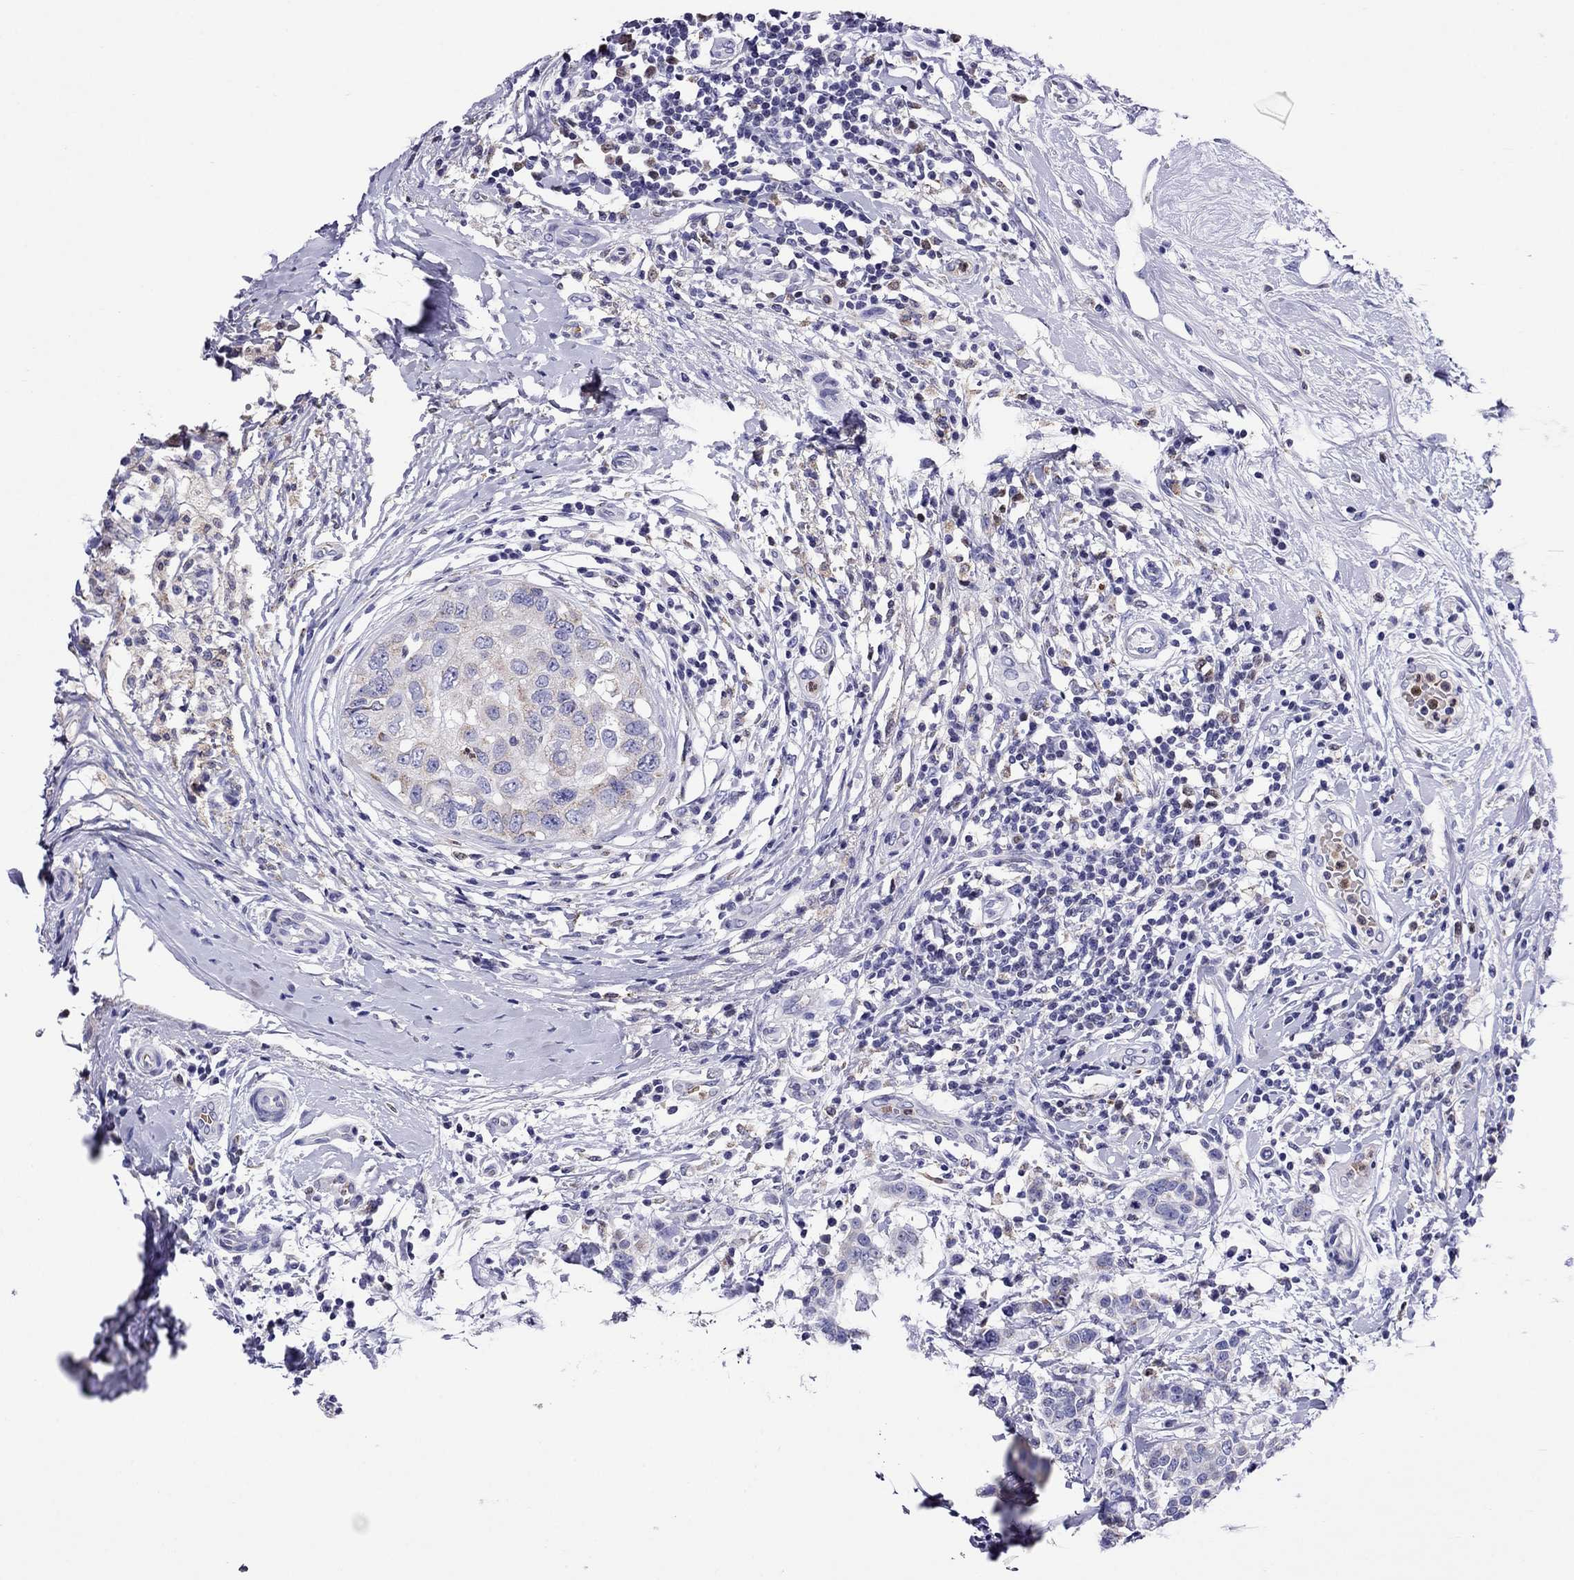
{"staining": {"intensity": "weak", "quantity": "<25%", "location": "cytoplasmic/membranous"}, "tissue": "breast cancer", "cell_type": "Tumor cells", "image_type": "cancer", "snomed": [{"axis": "morphology", "description": "Duct carcinoma"}, {"axis": "topography", "description": "Breast"}], "caption": "Breast cancer stained for a protein using immunohistochemistry (IHC) exhibits no staining tumor cells.", "gene": "SCG2", "patient": {"sex": "female", "age": 27}}